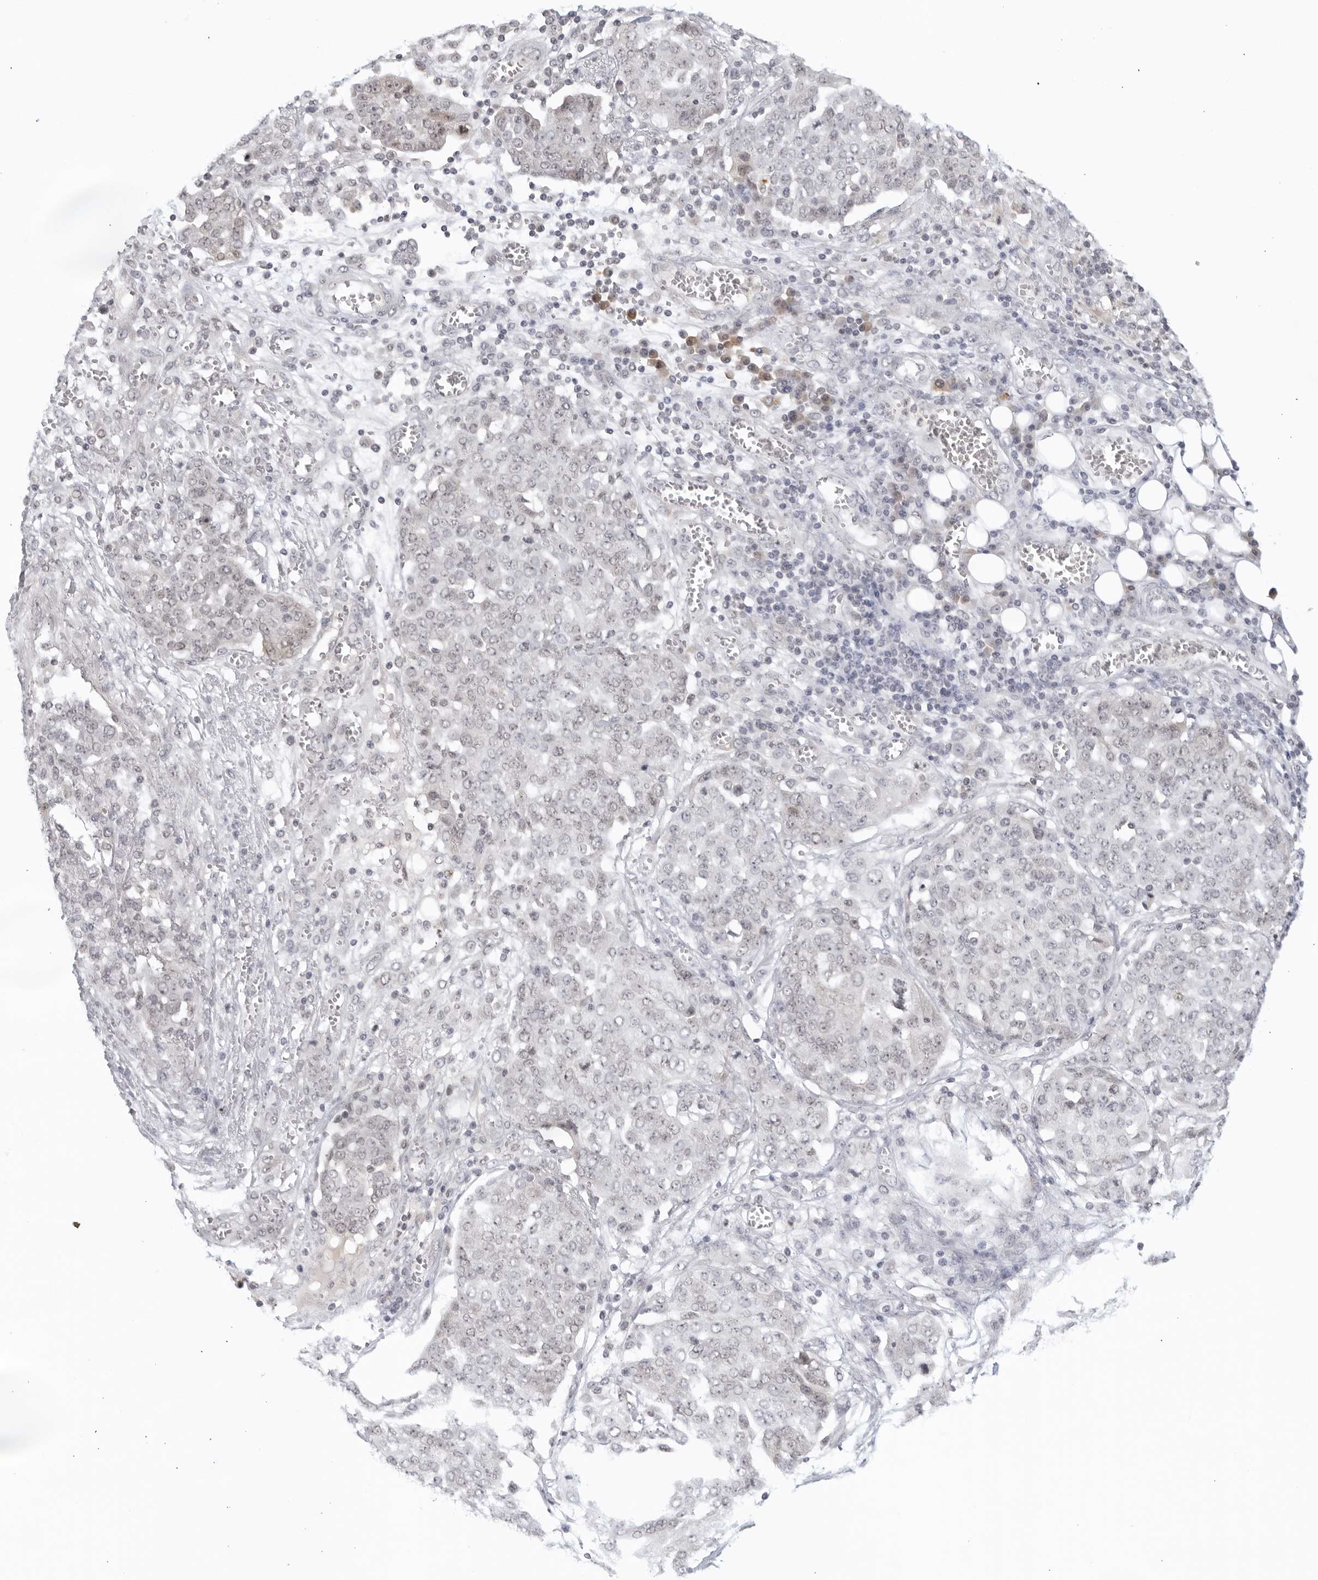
{"staining": {"intensity": "negative", "quantity": "none", "location": "none"}, "tissue": "ovarian cancer", "cell_type": "Tumor cells", "image_type": "cancer", "snomed": [{"axis": "morphology", "description": "Cystadenocarcinoma, serous, NOS"}, {"axis": "topography", "description": "Soft tissue"}, {"axis": "topography", "description": "Ovary"}], "caption": "Ovarian serous cystadenocarcinoma was stained to show a protein in brown. There is no significant positivity in tumor cells. (IHC, brightfield microscopy, high magnification).", "gene": "RAB11FIP3", "patient": {"sex": "female", "age": 57}}